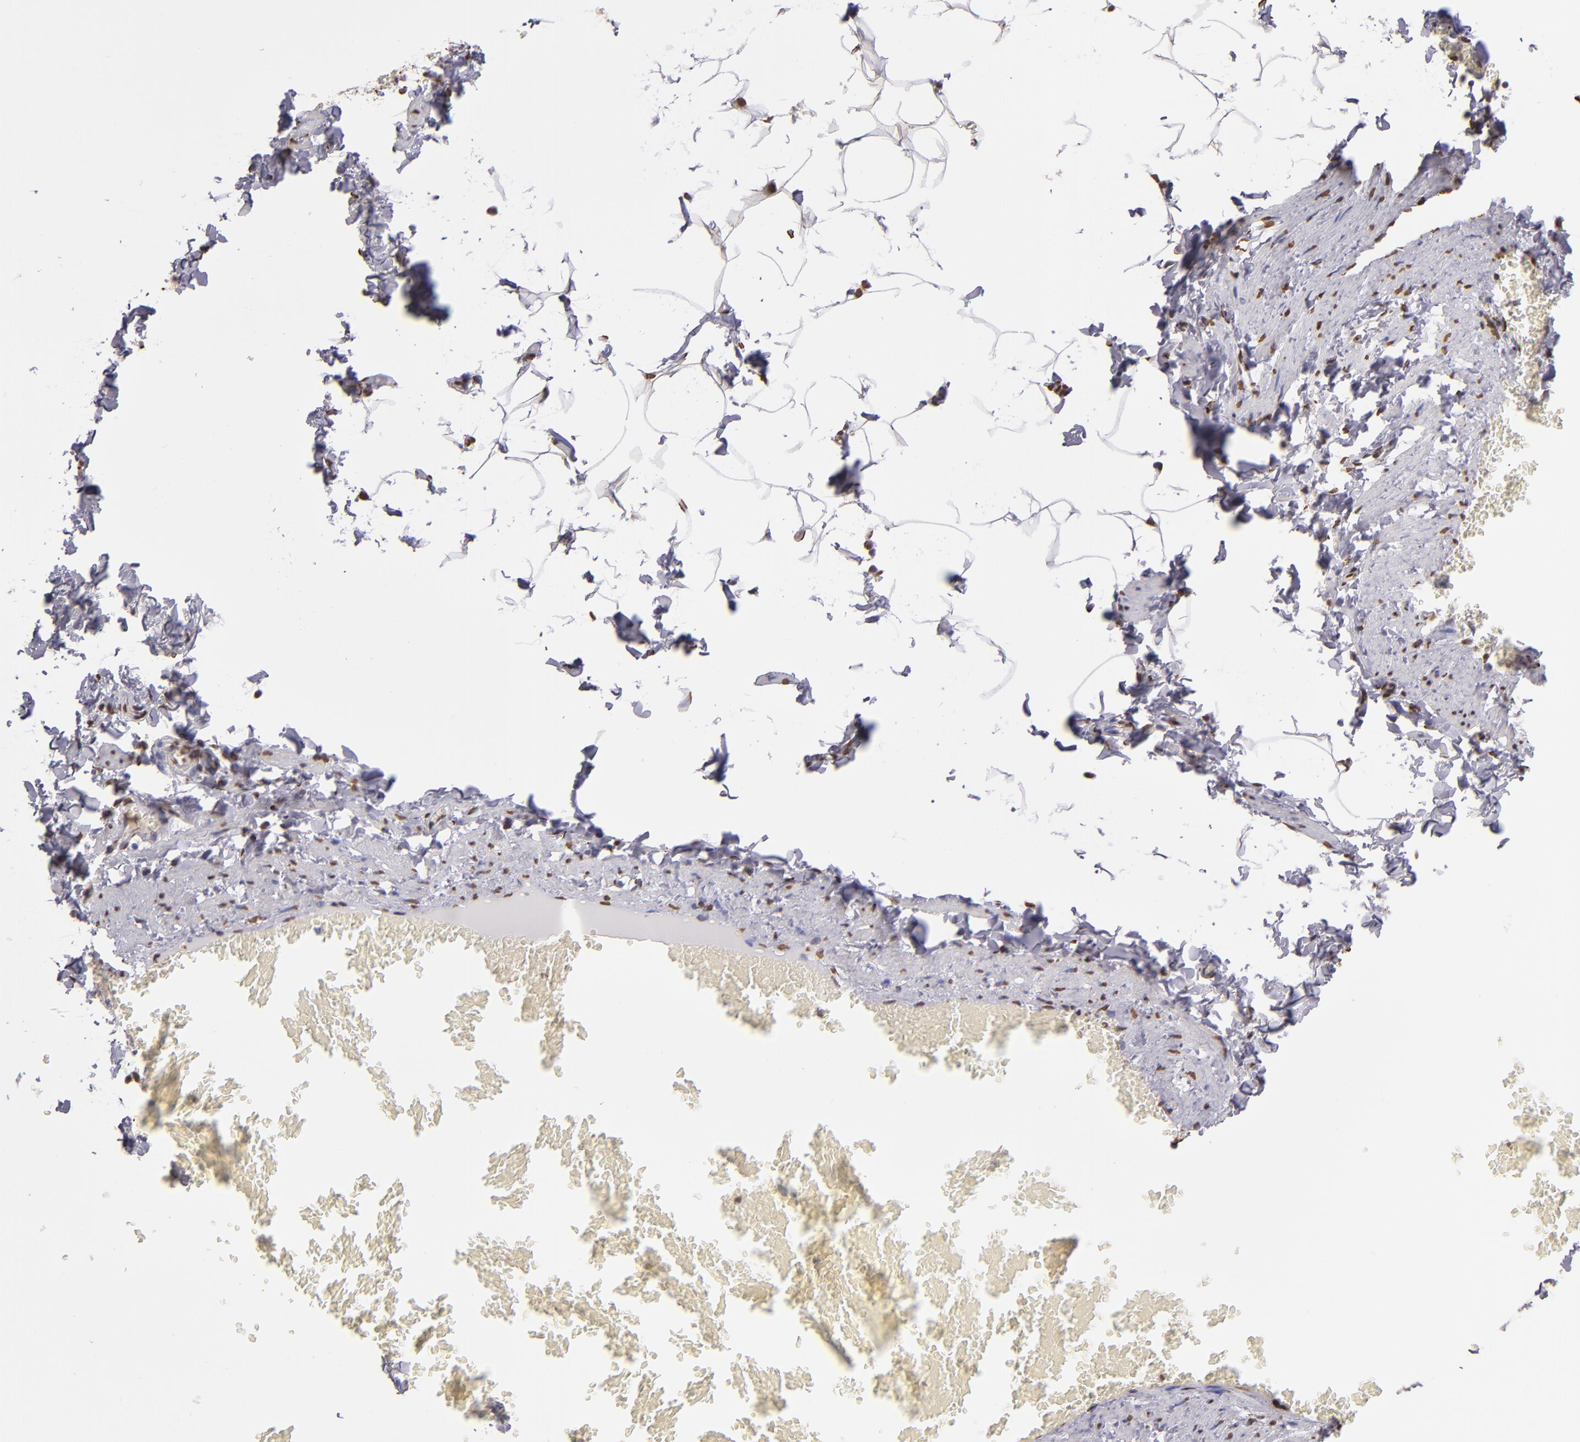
{"staining": {"intensity": "strong", "quantity": ">75%", "location": "nuclear"}, "tissue": "adipose tissue", "cell_type": "Adipocytes", "image_type": "normal", "snomed": [{"axis": "morphology", "description": "Normal tissue, NOS"}, {"axis": "topography", "description": "Vascular tissue"}], "caption": "Immunohistochemistry (IHC) of unremarkable human adipose tissue reveals high levels of strong nuclear positivity in approximately >75% of adipocytes. The staining was performed using DAB (3,3'-diaminobenzidine), with brown indicating positive protein expression. Nuclei are stained blue with hematoxylin.", "gene": "LBX1", "patient": {"sex": "male", "age": 41}}